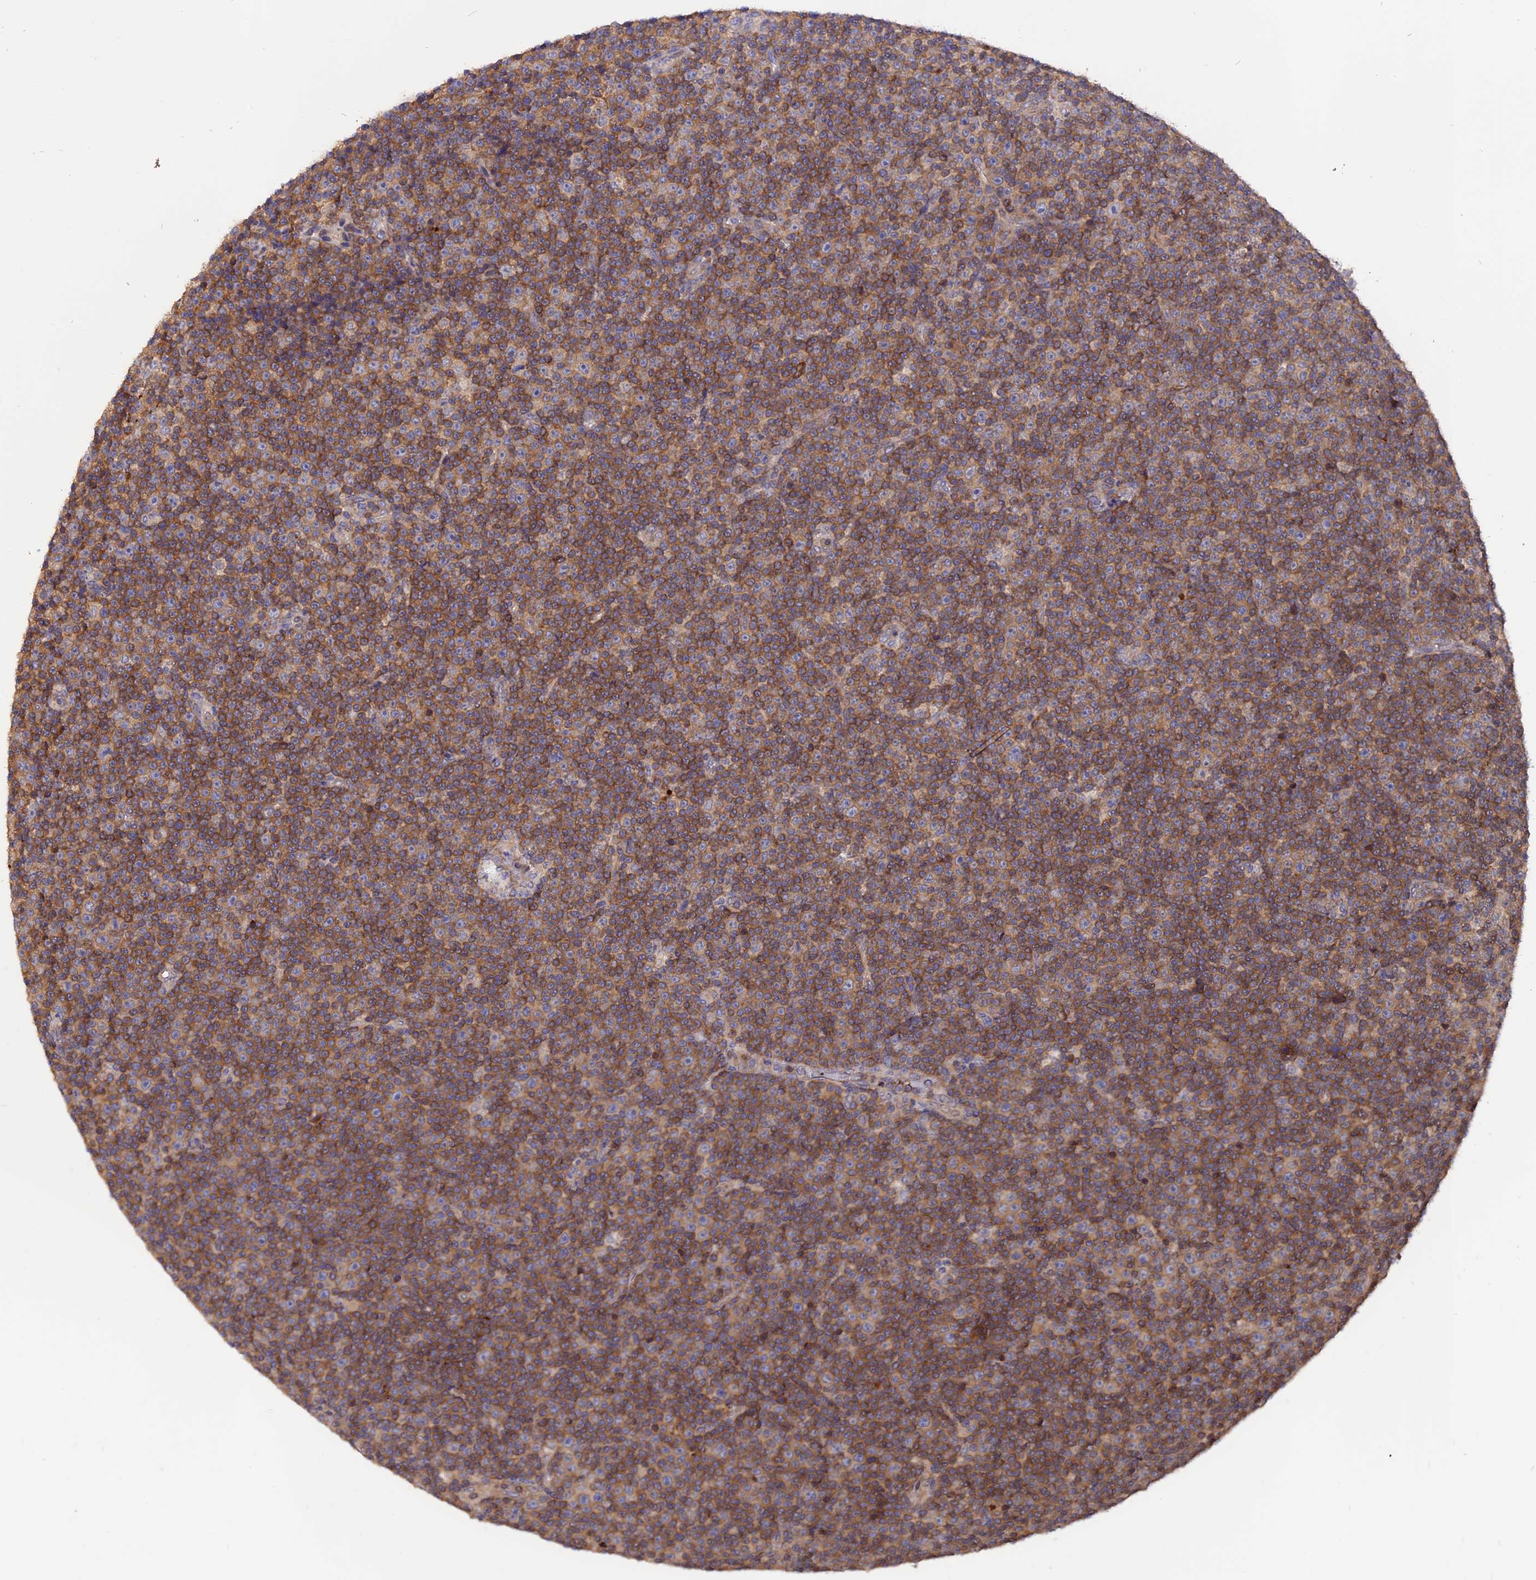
{"staining": {"intensity": "moderate", "quantity": "25%-75%", "location": "cytoplasmic/membranous"}, "tissue": "lymphoma", "cell_type": "Tumor cells", "image_type": "cancer", "snomed": [{"axis": "morphology", "description": "Malignant lymphoma, non-Hodgkin's type, Low grade"}, {"axis": "topography", "description": "Lymph node"}], "caption": "This photomicrograph demonstrates immunohistochemistry staining of lymphoma, with medium moderate cytoplasmic/membranous staining in about 25%-75% of tumor cells.", "gene": "CARMIL2", "patient": {"sex": "female", "age": 67}}